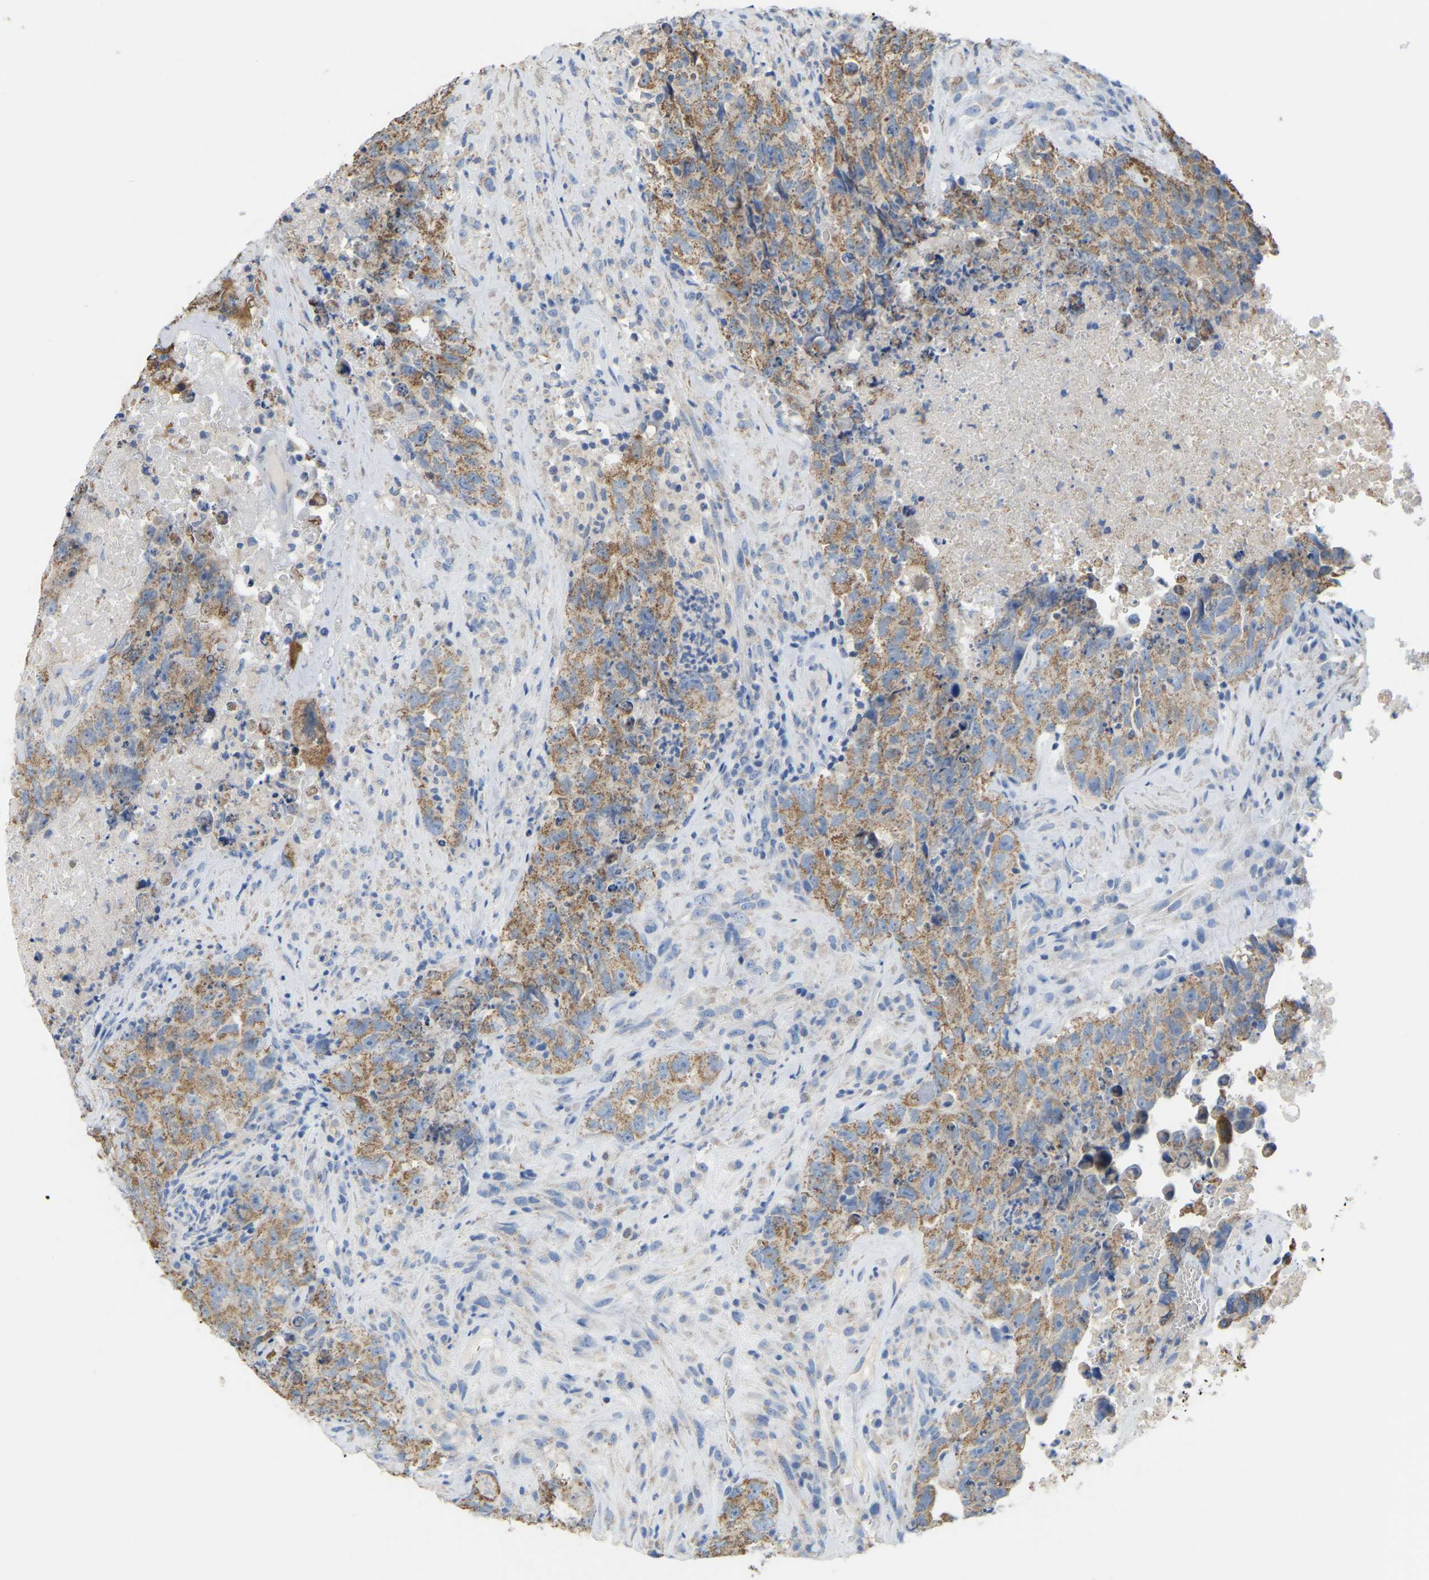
{"staining": {"intensity": "moderate", "quantity": ">75%", "location": "cytoplasmic/membranous"}, "tissue": "testis cancer", "cell_type": "Tumor cells", "image_type": "cancer", "snomed": [{"axis": "morphology", "description": "Carcinoma, Embryonal, NOS"}, {"axis": "topography", "description": "Testis"}], "caption": "DAB immunohistochemical staining of human testis cancer shows moderate cytoplasmic/membranous protein positivity in approximately >75% of tumor cells.", "gene": "SERPINB5", "patient": {"sex": "male", "age": 32}}